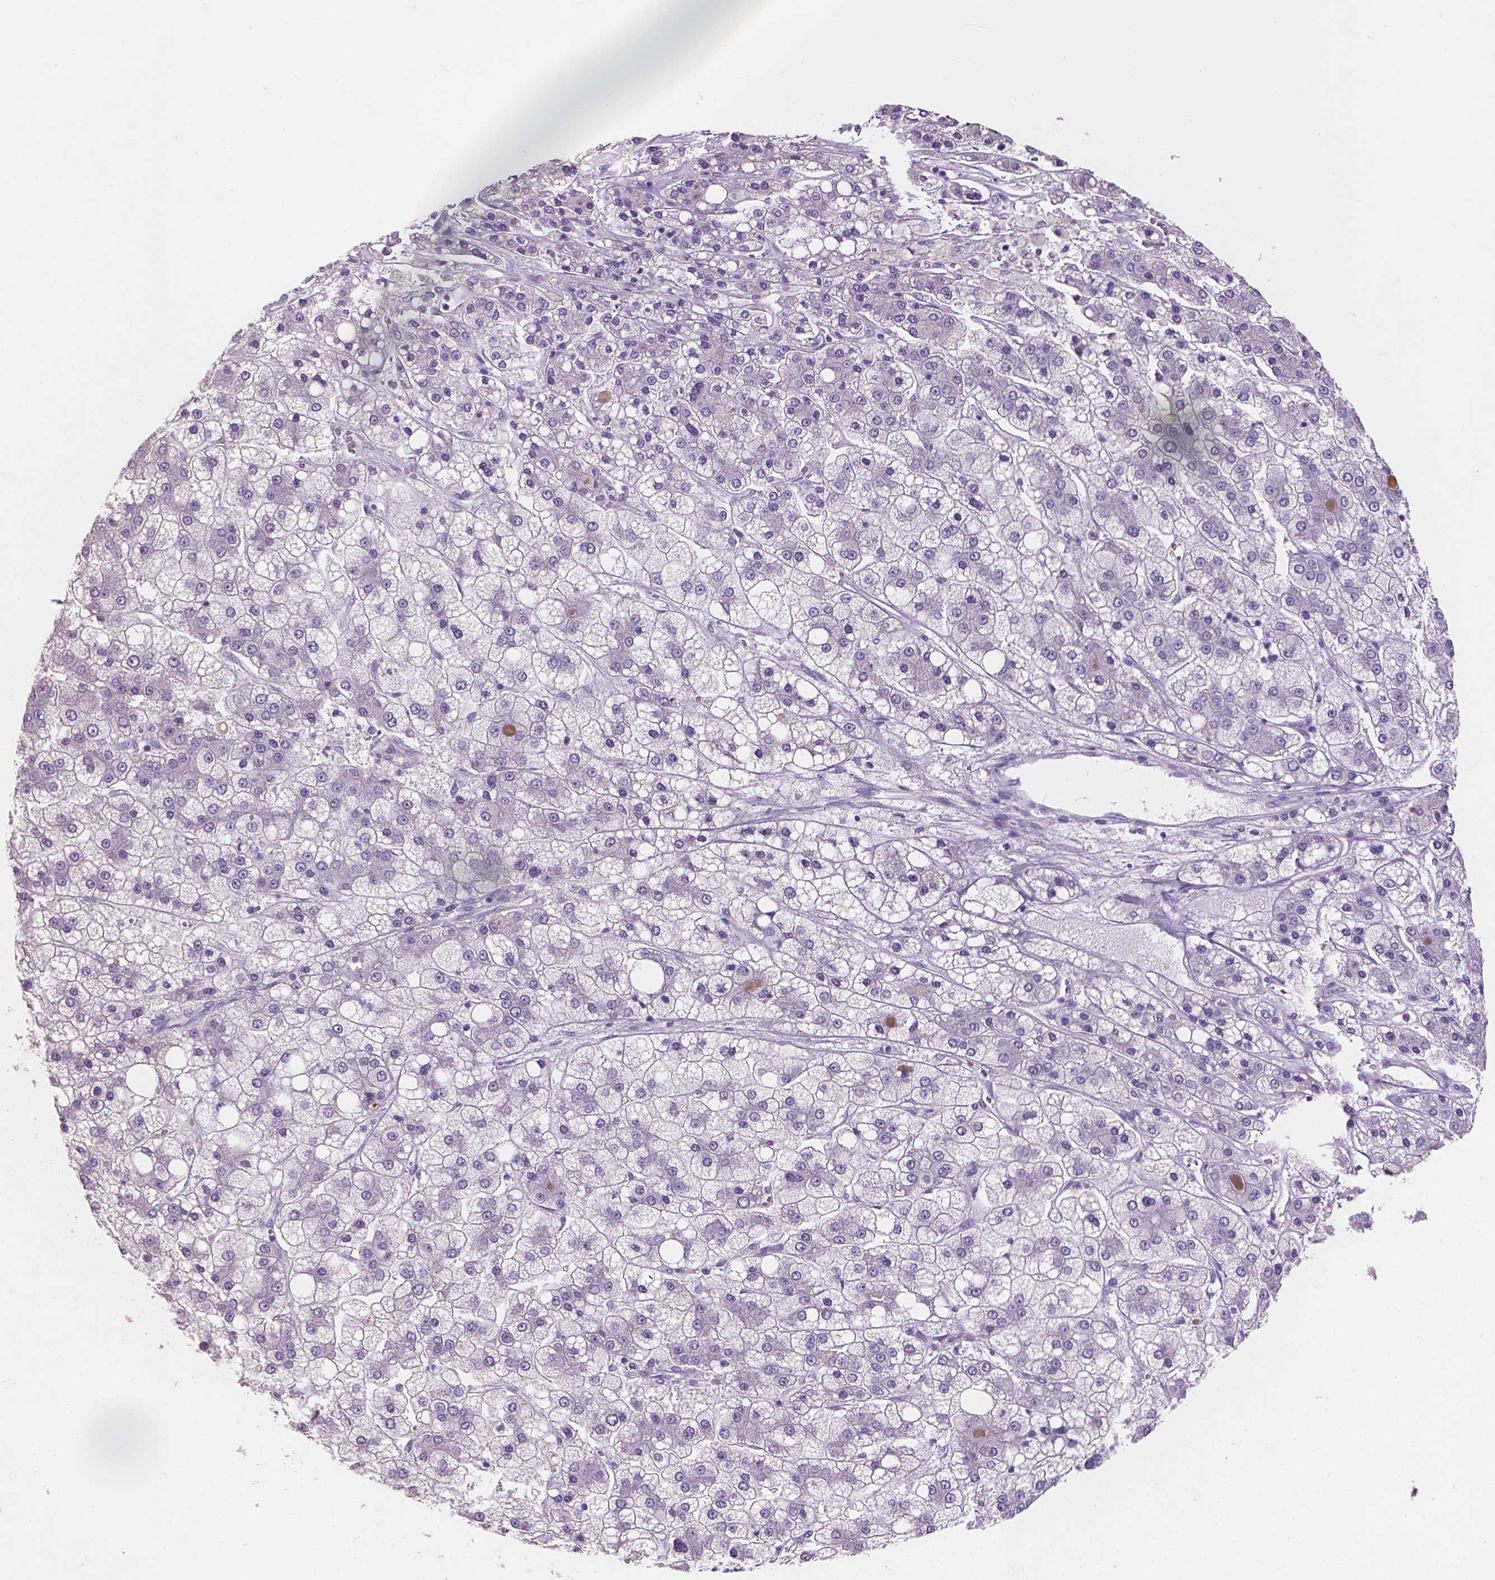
{"staining": {"intensity": "negative", "quantity": "none", "location": "none"}, "tissue": "liver cancer", "cell_type": "Tumor cells", "image_type": "cancer", "snomed": [{"axis": "morphology", "description": "Carcinoma, Hepatocellular, NOS"}, {"axis": "topography", "description": "Liver"}], "caption": "Immunohistochemistry (IHC) image of human liver cancer stained for a protein (brown), which demonstrates no staining in tumor cells.", "gene": "SBSN", "patient": {"sex": "male", "age": 73}}